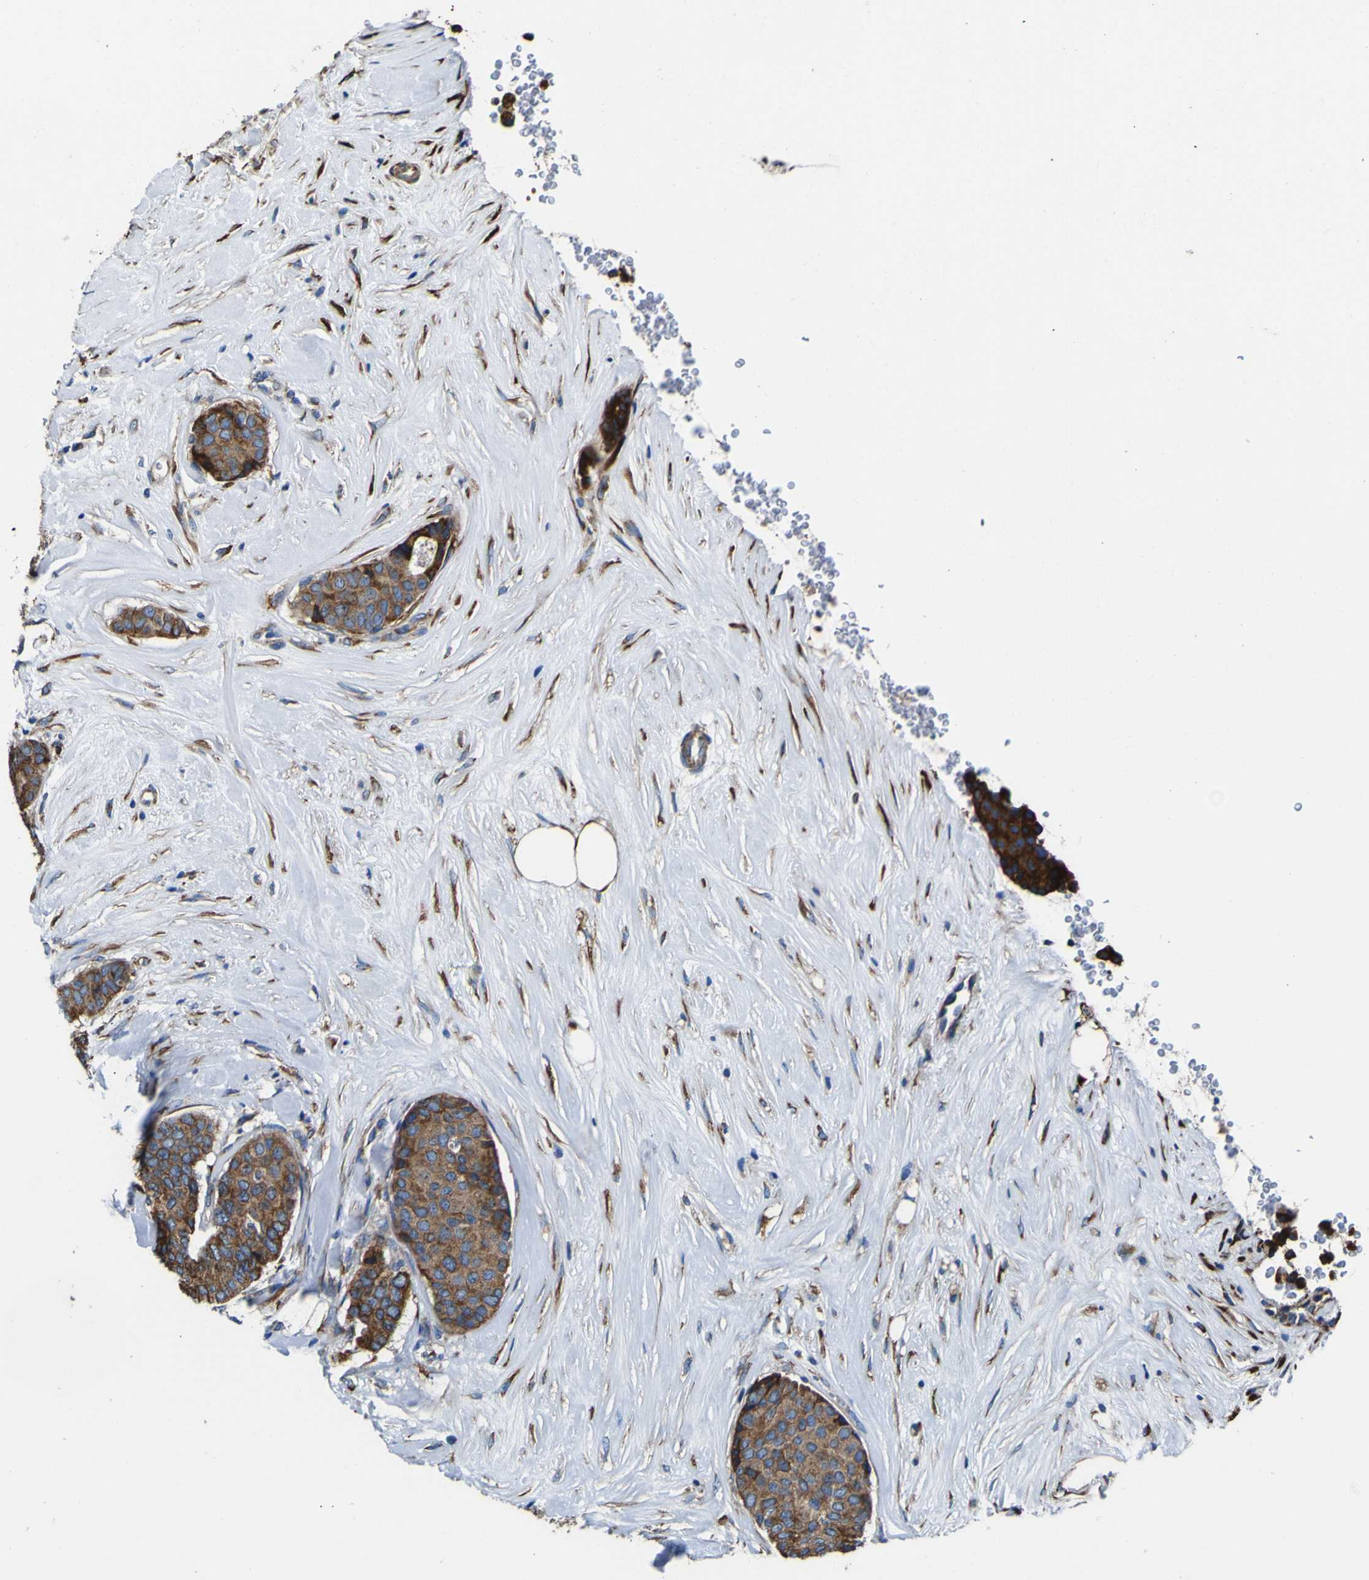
{"staining": {"intensity": "moderate", "quantity": ">75%", "location": "cytoplasmic/membranous"}, "tissue": "breast cancer", "cell_type": "Tumor cells", "image_type": "cancer", "snomed": [{"axis": "morphology", "description": "Duct carcinoma"}, {"axis": "topography", "description": "Breast"}], "caption": "Immunohistochemical staining of human breast cancer reveals medium levels of moderate cytoplasmic/membranous protein expression in about >75% of tumor cells.", "gene": "INPP5A", "patient": {"sex": "female", "age": 75}}